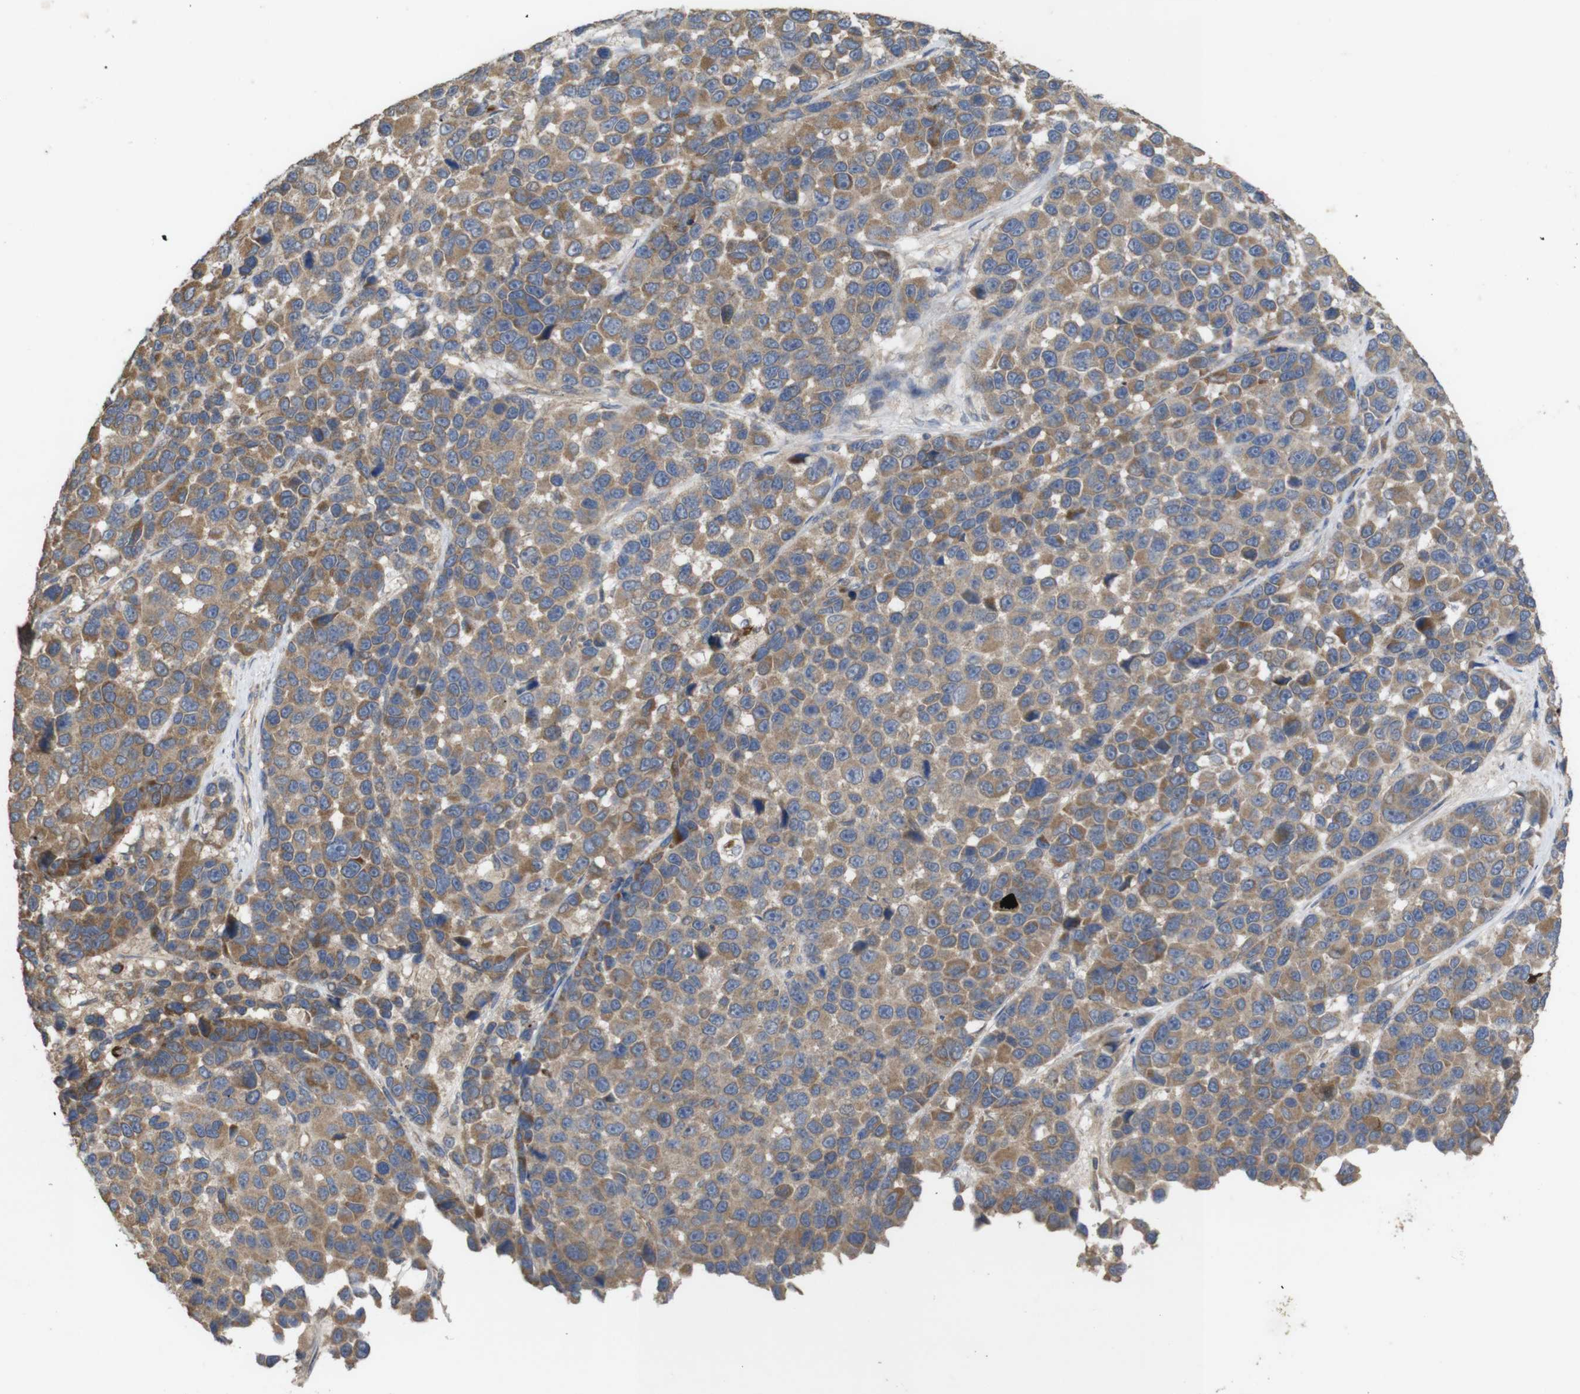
{"staining": {"intensity": "moderate", "quantity": ">75%", "location": "cytoplasmic/membranous"}, "tissue": "melanoma", "cell_type": "Tumor cells", "image_type": "cancer", "snomed": [{"axis": "morphology", "description": "Malignant melanoma, NOS"}, {"axis": "topography", "description": "Skin"}], "caption": "Moderate cytoplasmic/membranous expression for a protein is seen in about >75% of tumor cells of melanoma using immunohistochemistry (IHC).", "gene": "KCNS3", "patient": {"sex": "male", "age": 53}}